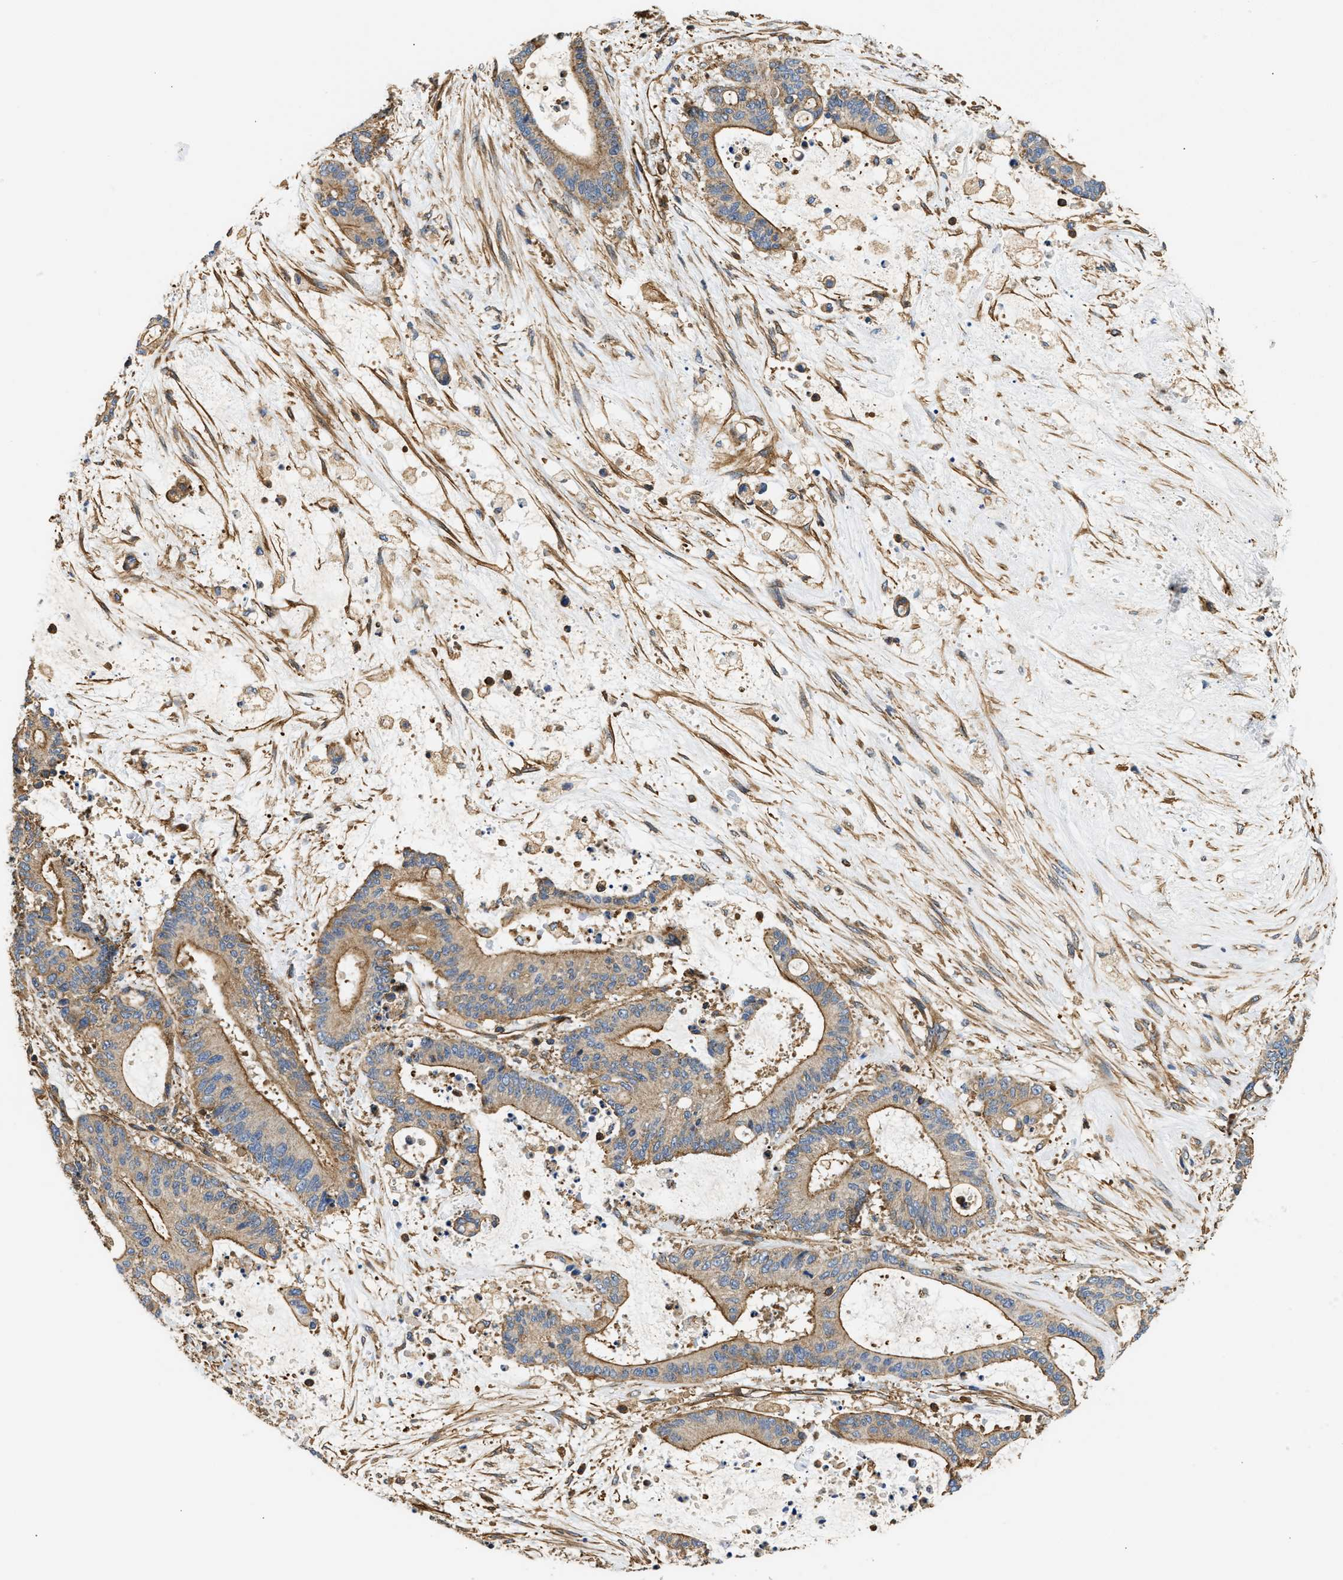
{"staining": {"intensity": "moderate", "quantity": ">75%", "location": "cytoplasmic/membranous"}, "tissue": "liver cancer", "cell_type": "Tumor cells", "image_type": "cancer", "snomed": [{"axis": "morphology", "description": "Normal tissue, NOS"}, {"axis": "morphology", "description": "Cholangiocarcinoma"}, {"axis": "topography", "description": "Liver"}, {"axis": "topography", "description": "Peripheral nerve tissue"}], "caption": "Liver cholangiocarcinoma stained with DAB (3,3'-diaminobenzidine) IHC displays medium levels of moderate cytoplasmic/membranous positivity in approximately >75% of tumor cells.", "gene": "SAMD9L", "patient": {"sex": "female", "age": 73}}